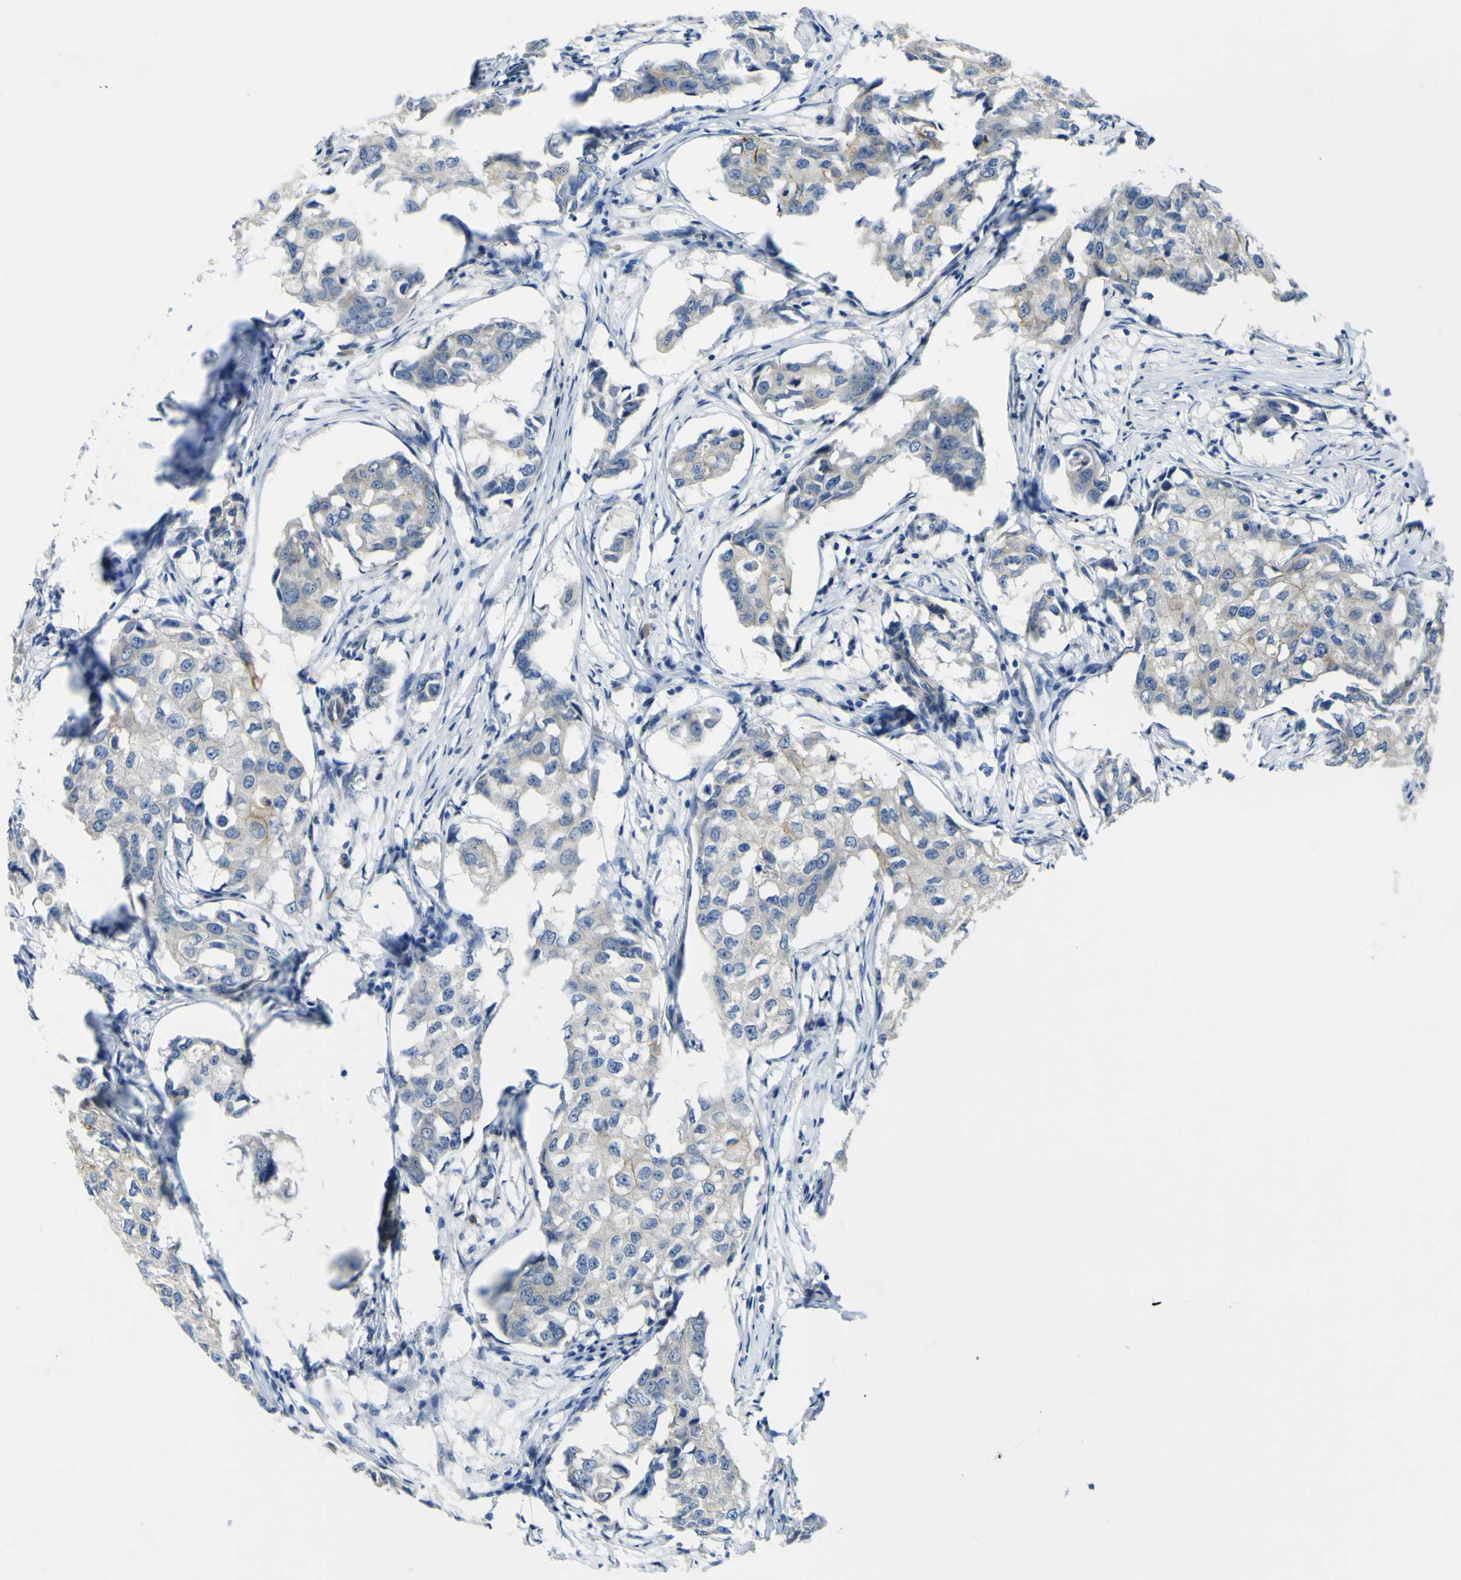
{"staining": {"intensity": "weak", "quantity": "<25%", "location": "cytoplasmic/membranous"}, "tissue": "breast cancer", "cell_type": "Tumor cells", "image_type": "cancer", "snomed": [{"axis": "morphology", "description": "Duct carcinoma"}, {"axis": "topography", "description": "Breast"}], "caption": "Image shows no significant protein positivity in tumor cells of breast invasive ductal carcinoma.", "gene": "LDLR", "patient": {"sex": "female", "age": 27}}